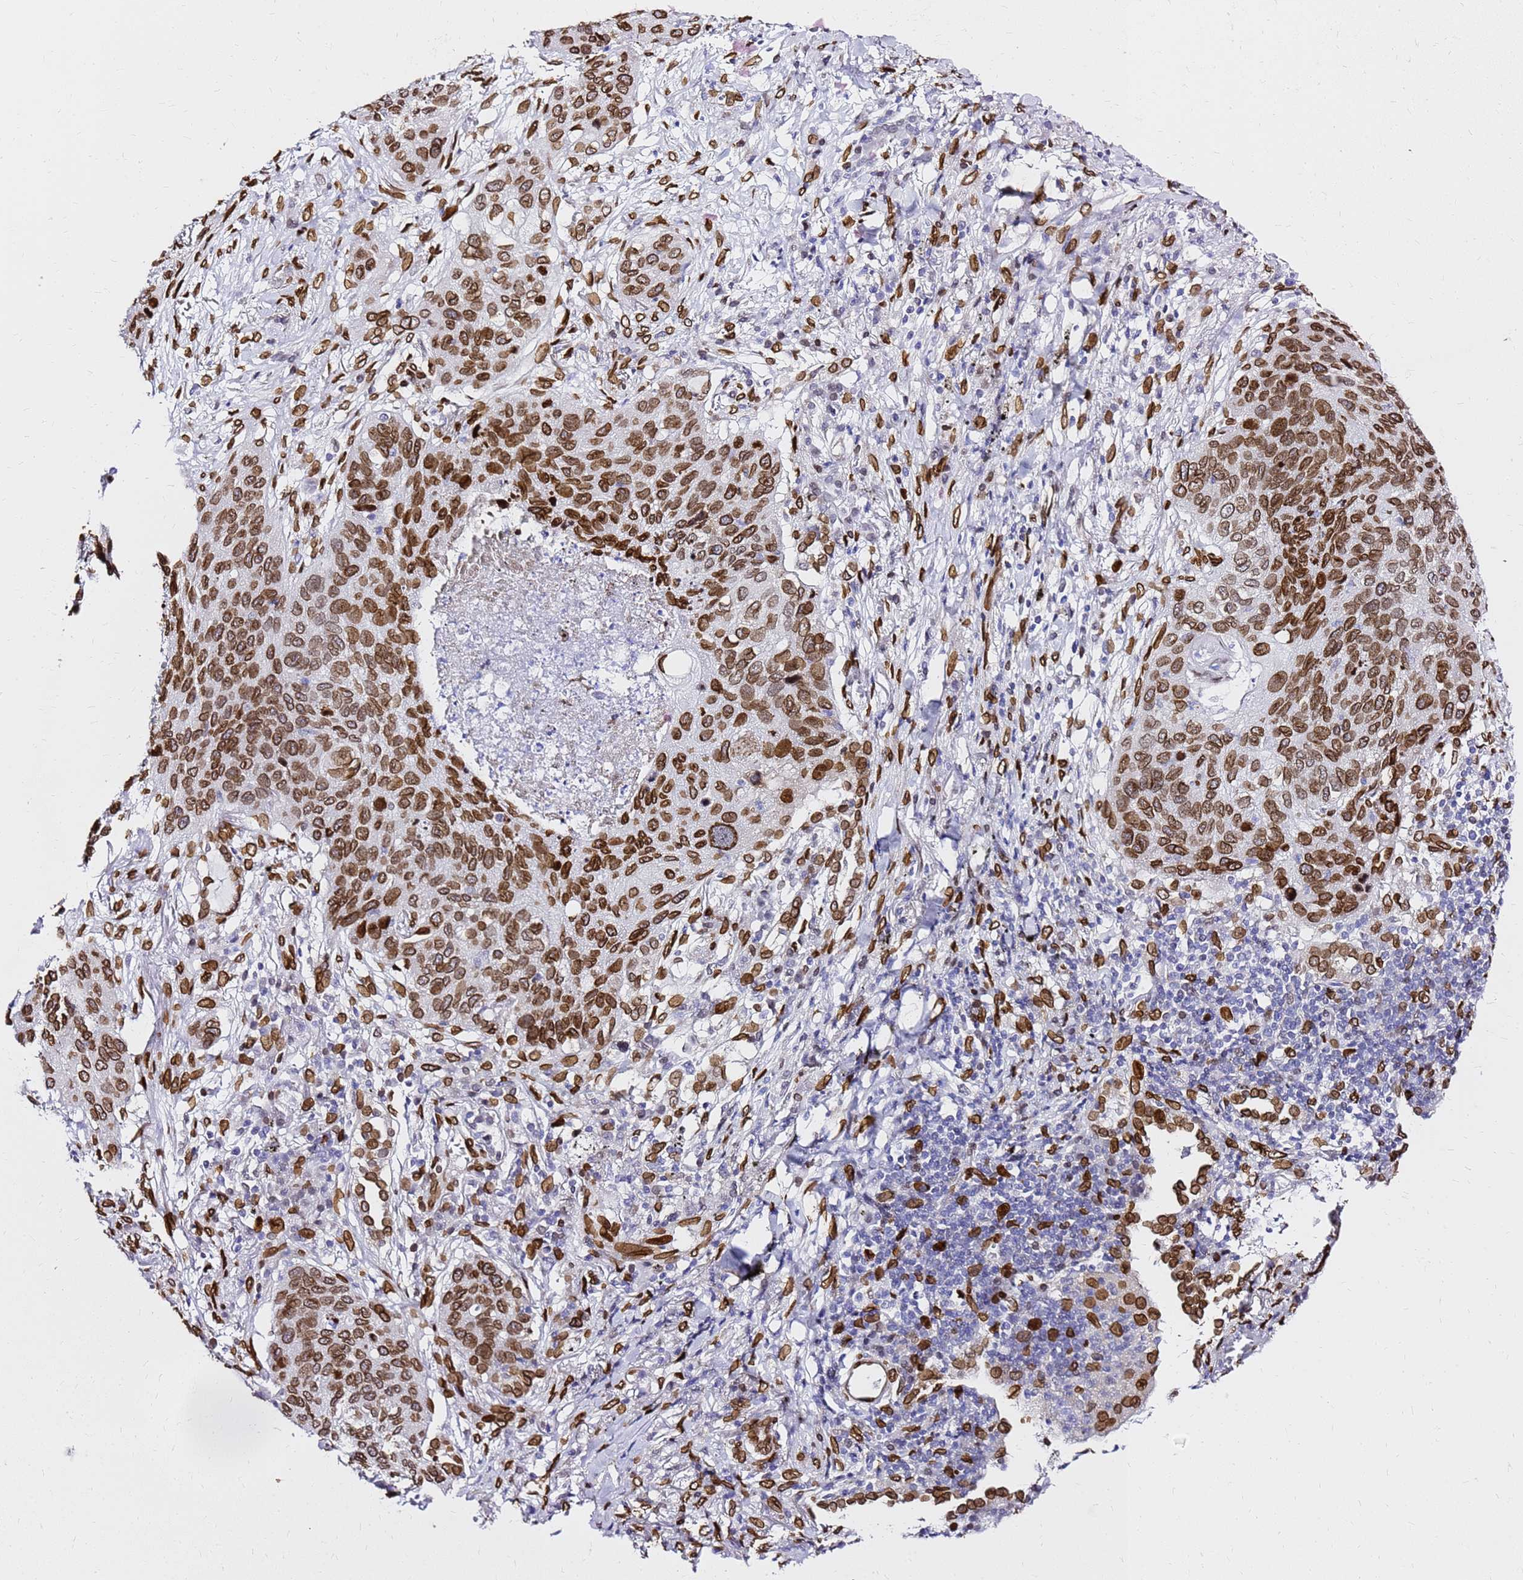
{"staining": {"intensity": "moderate", "quantity": ">75%", "location": "cytoplasmic/membranous,nuclear"}, "tissue": "lung cancer", "cell_type": "Tumor cells", "image_type": "cancer", "snomed": [{"axis": "morphology", "description": "Squamous cell carcinoma, NOS"}, {"axis": "topography", "description": "Lung"}], "caption": "Squamous cell carcinoma (lung) stained with DAB immunohistochemistry exhibits medium levels of moderate cytoplasmic/membranous and nuclear positivity in approximately >75% of tumor cells. The protein is shown in brown color, while the nuclei are stained blue.", "gene": "C6orf141", "patient": {"sex": "female", "age": 63}}